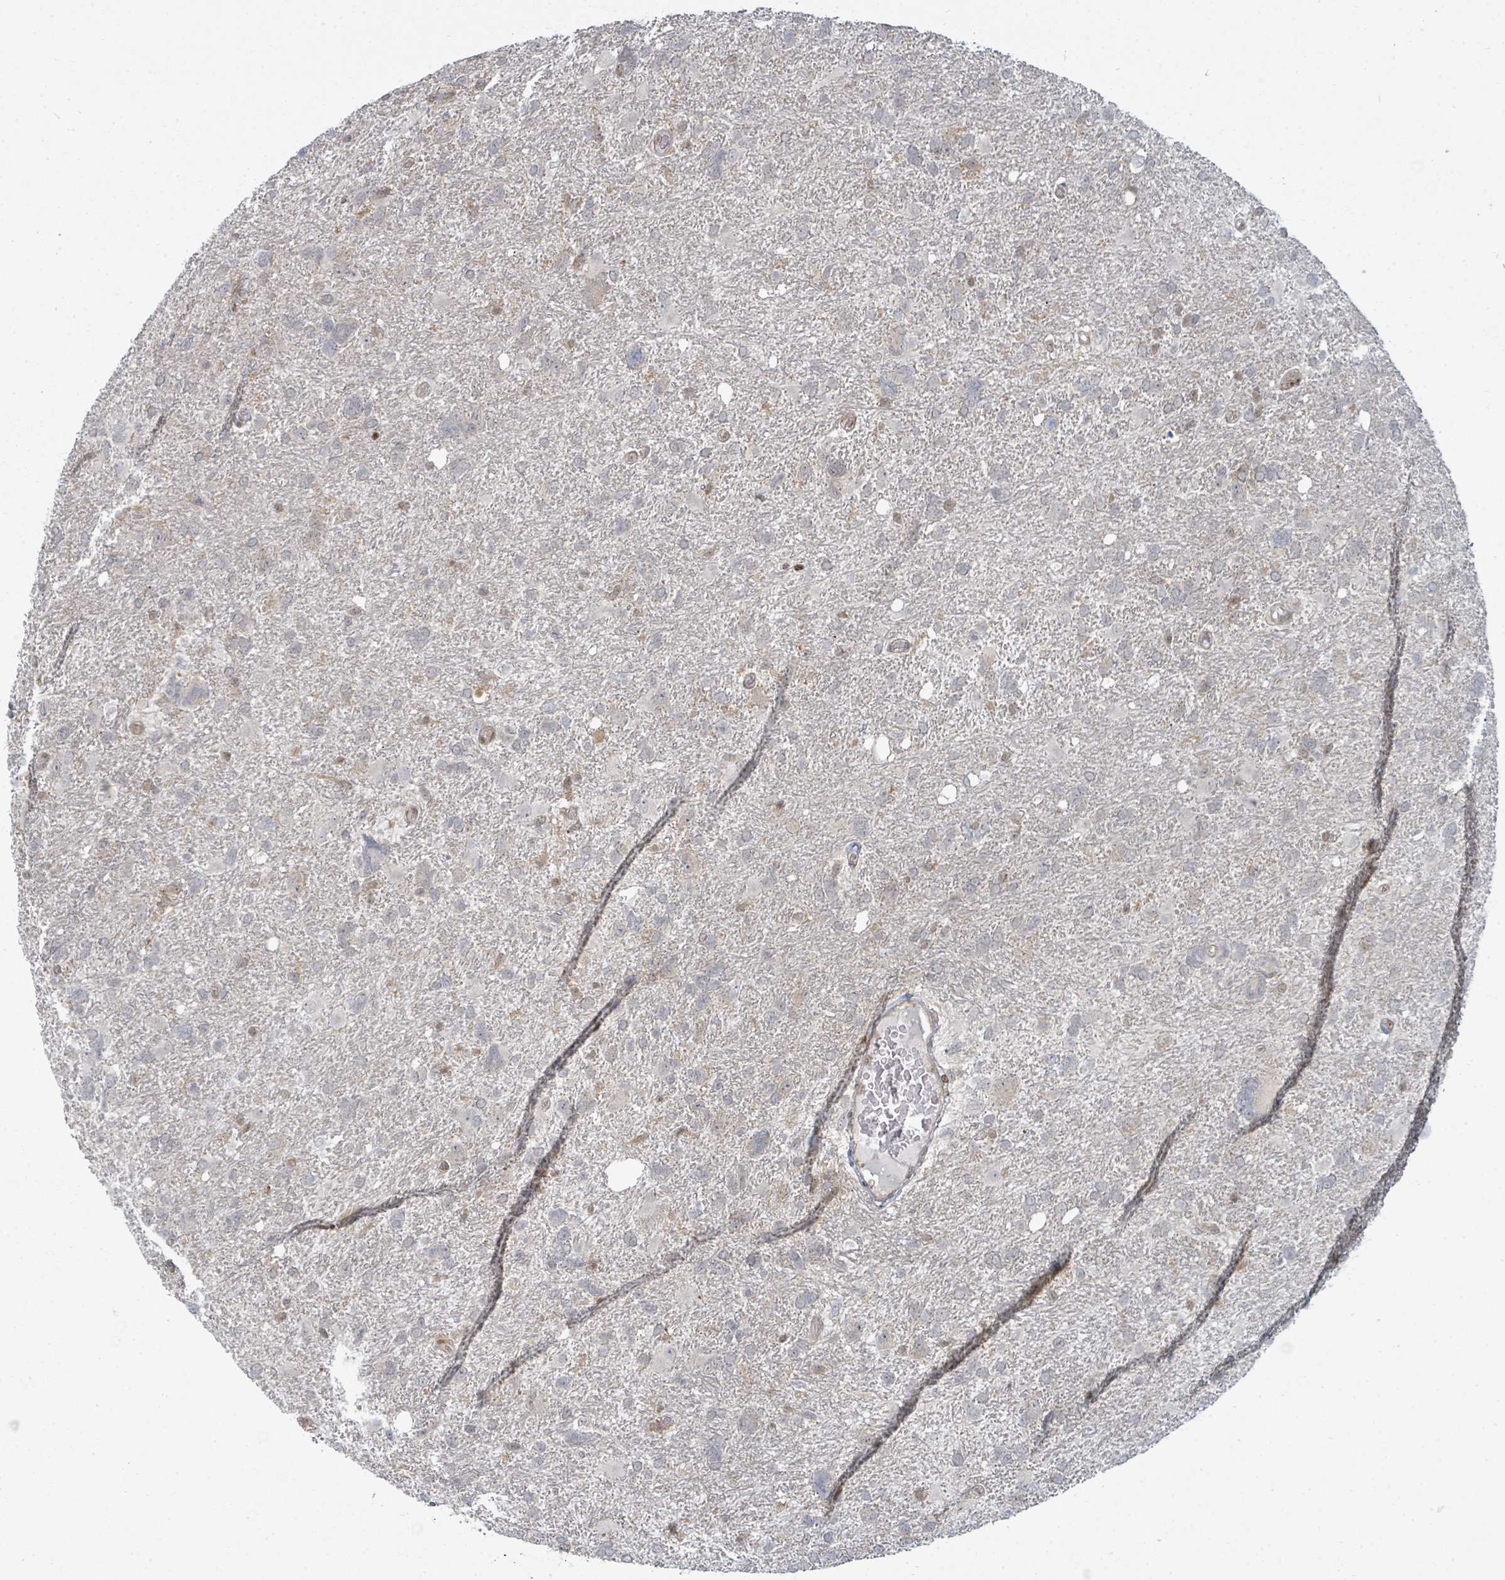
{"staining": {"intensity": "negative", "quantity": "none", "location": "none"}, "tissue": "glioma", "cell_type": "Tumor cells", "image_type": "cancer", "snomed": [{"axis": "morphology", "description": "Glioma, malignant, High grade"}, {"axis": "topography", "description": "Brain"}], "caption": "Tumor cells are negative for brown protein staining in glioma. (DAB IHC, high magnification).", "gene": "PSMG2", "patient": {"sex": "male", "age": 61}}